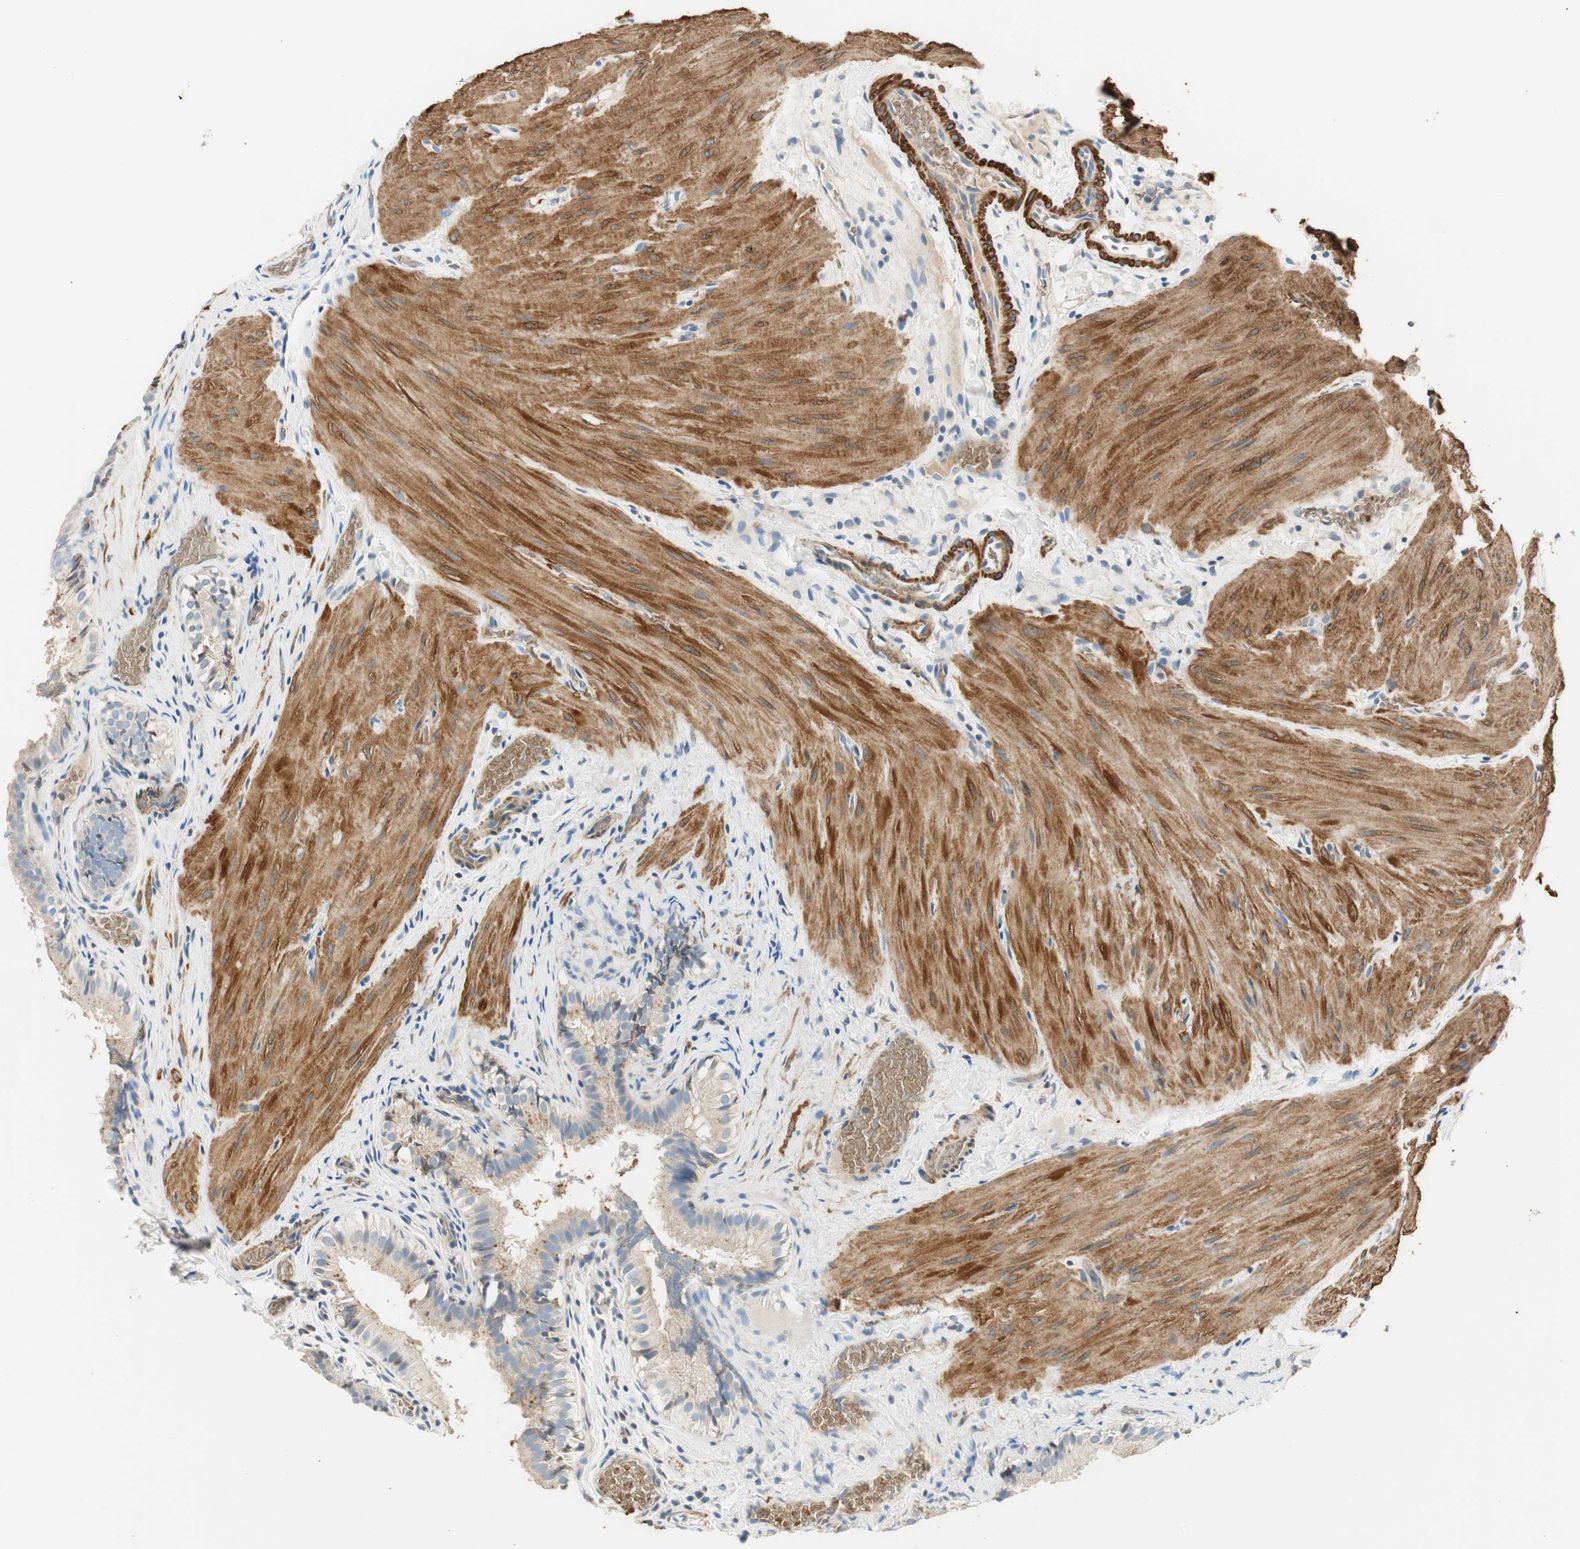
{"staining": {"intensity": "moderate", "quantity": ">75%", "location": "cytoplasmic/membranous"}, "tissue": "gallbladder", "cell_type": "Glandular cells", "image_type": "normal", "snomed": [{"axis": "morphology", "description": "Normal tissue, NOS"}, {"axis": "topography", "description": "Gallbladder"}], "caption": "Glandular cells show medium levels of moderate cytoplasmic/membranous expression in about >75% of cells in unremarkable gallbladder.", "gene": "RORB", "patient": {"sex": "female", "age": 26}}